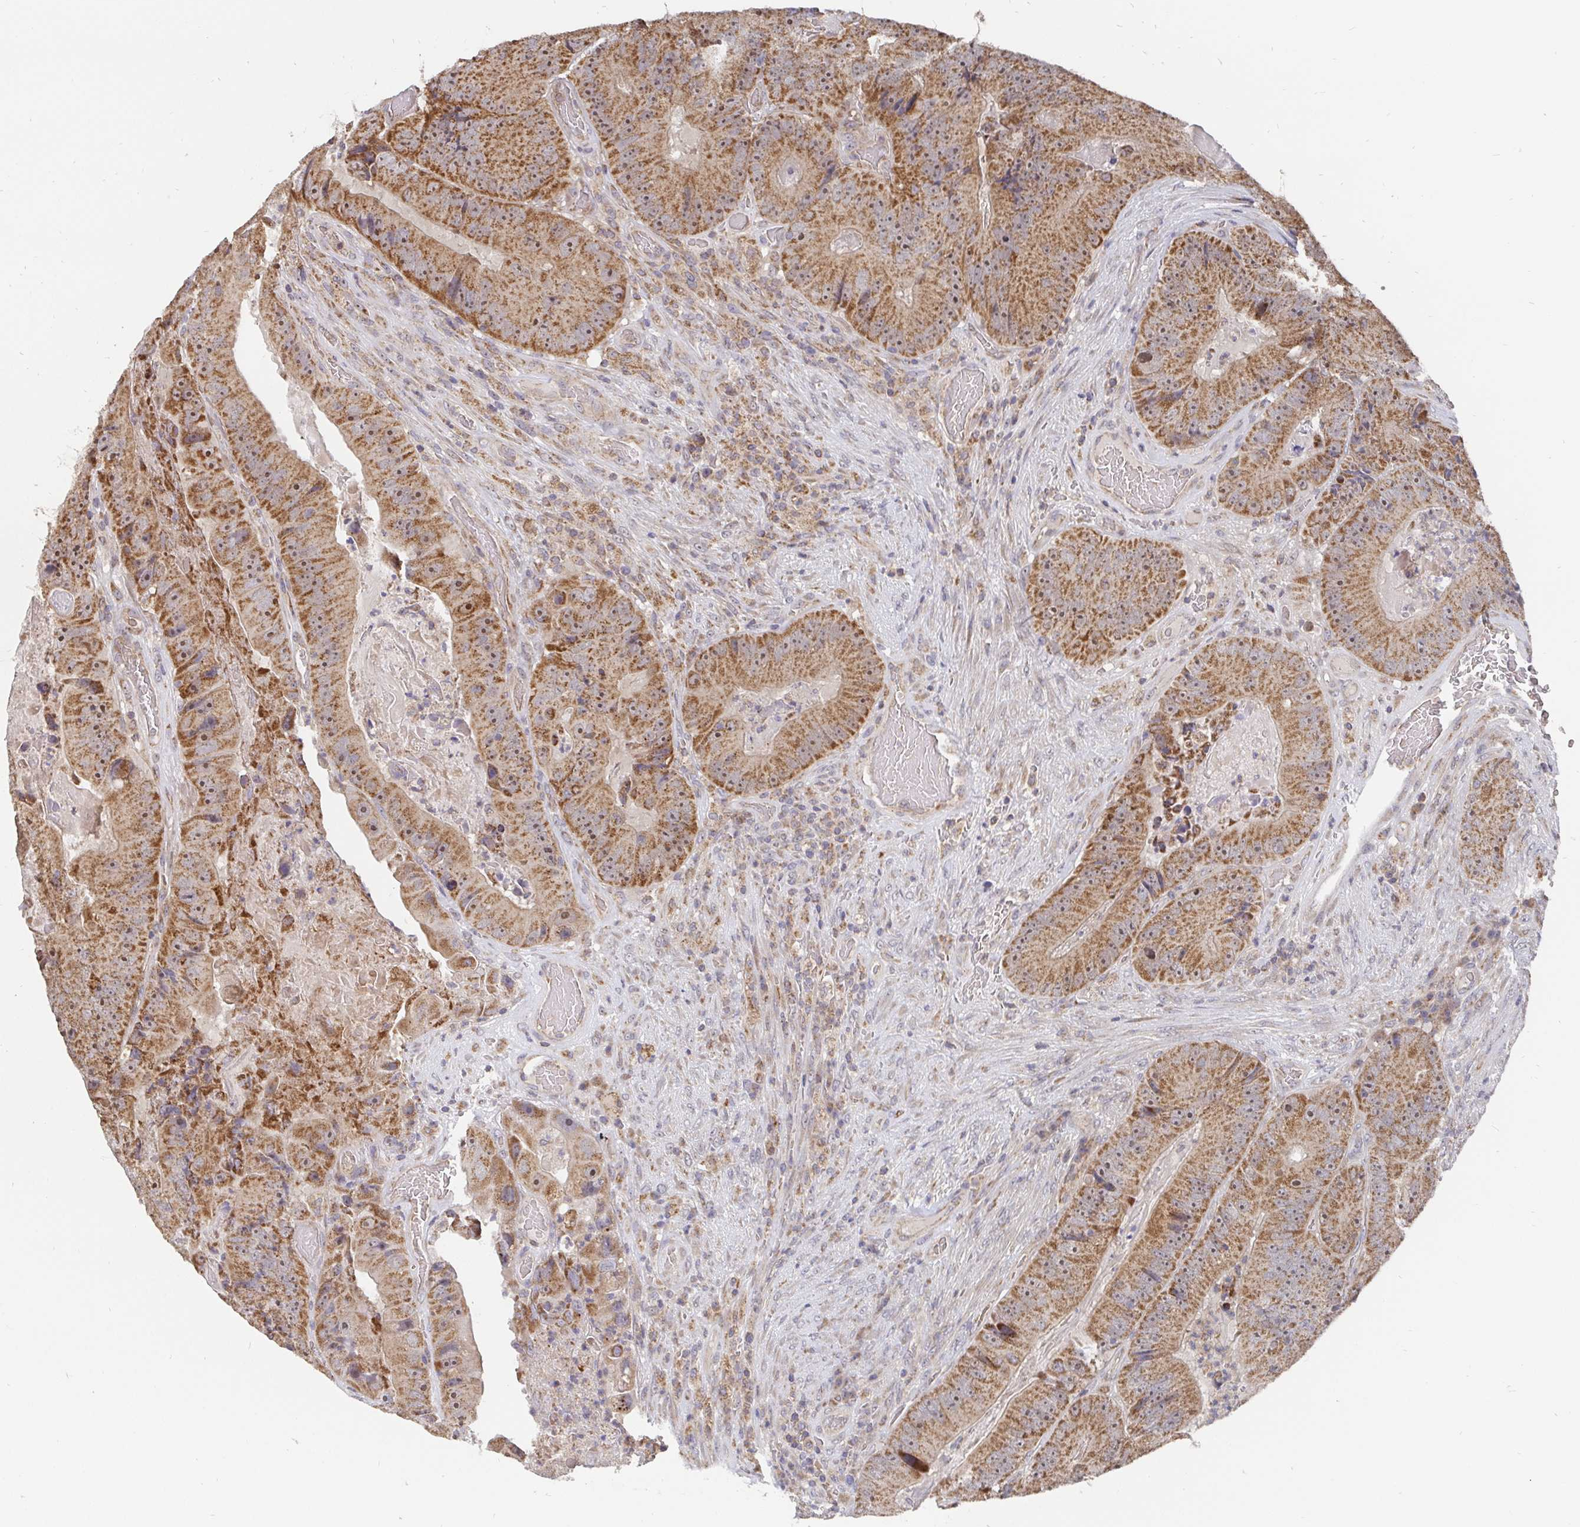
{"staining": {"intensity": "moderate", "quantity": ">75%", "location": "cytoplasmic/membranous"}, "tissue": "colorectal cancer", "cell_type": "Tumor cells", "image_type": "cancer", "snomed": [{"axis": "morphology", "description": "Adenocarcinoma, NOS"}, {"axis": "topography", "description": "Colon"}], "caption": "Protein expression by immunohistochemistry (IHC) reveals moderate cytoplasmic/membranous staining in approximately >75% of tumor cells in colorectal cancer.", "gene": "PDF", "patient": {"sex": "female", "age": 86}}